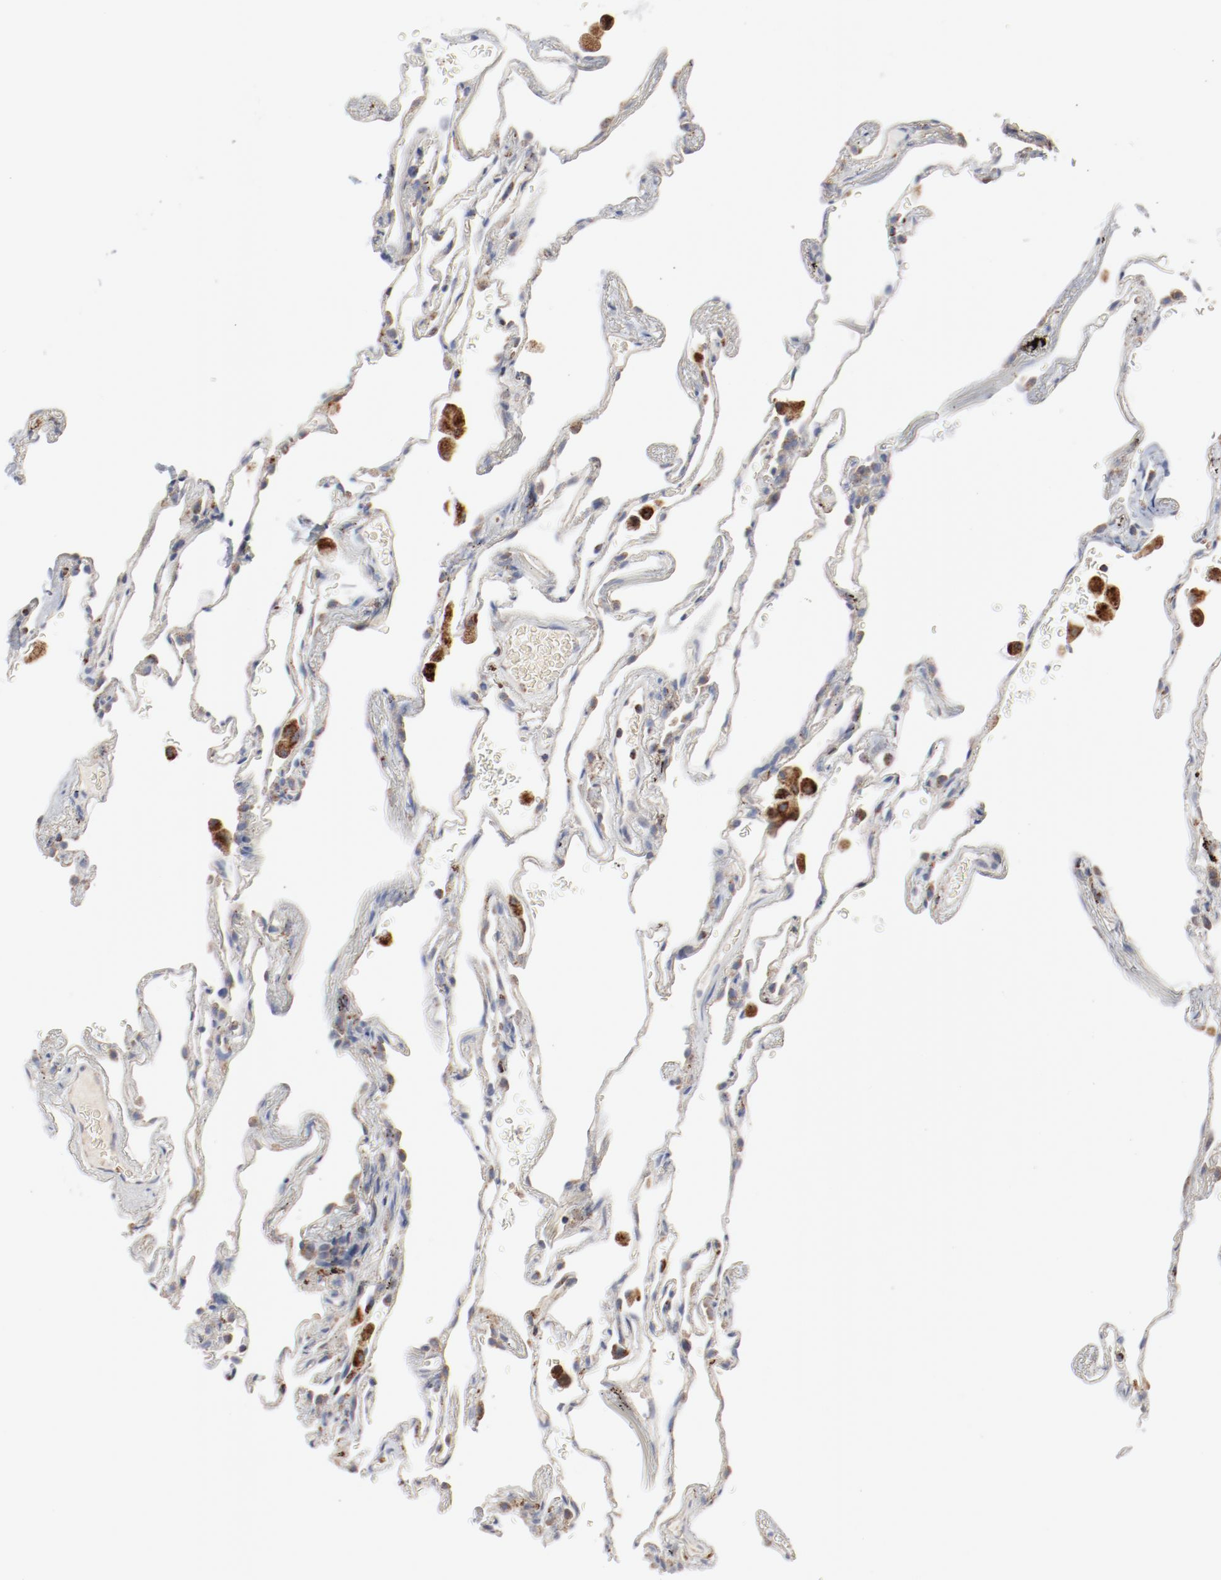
{"staining": {"intensity": "weak", "quantity": "<25%", "location": "cytoplasmic/membranous"}, "tissue": "lung", "cell_type": "Alveolar cells", "image_type": "normal", "snomed": [{"axis": "morphology", "description": "Normal tissue, NOS"}, {"axis": "morphology", "description": "Inflammation, NOS"}, {"axis": "topography", "description": "Lung"}], "caption": "Immunohistochemistry (IHC) image of benign lung stained for a protein (brown), which demonstrates no expression in alveolar cells.", "gene": "SETD3", "patient": {"sex": "male", "age": 69}}